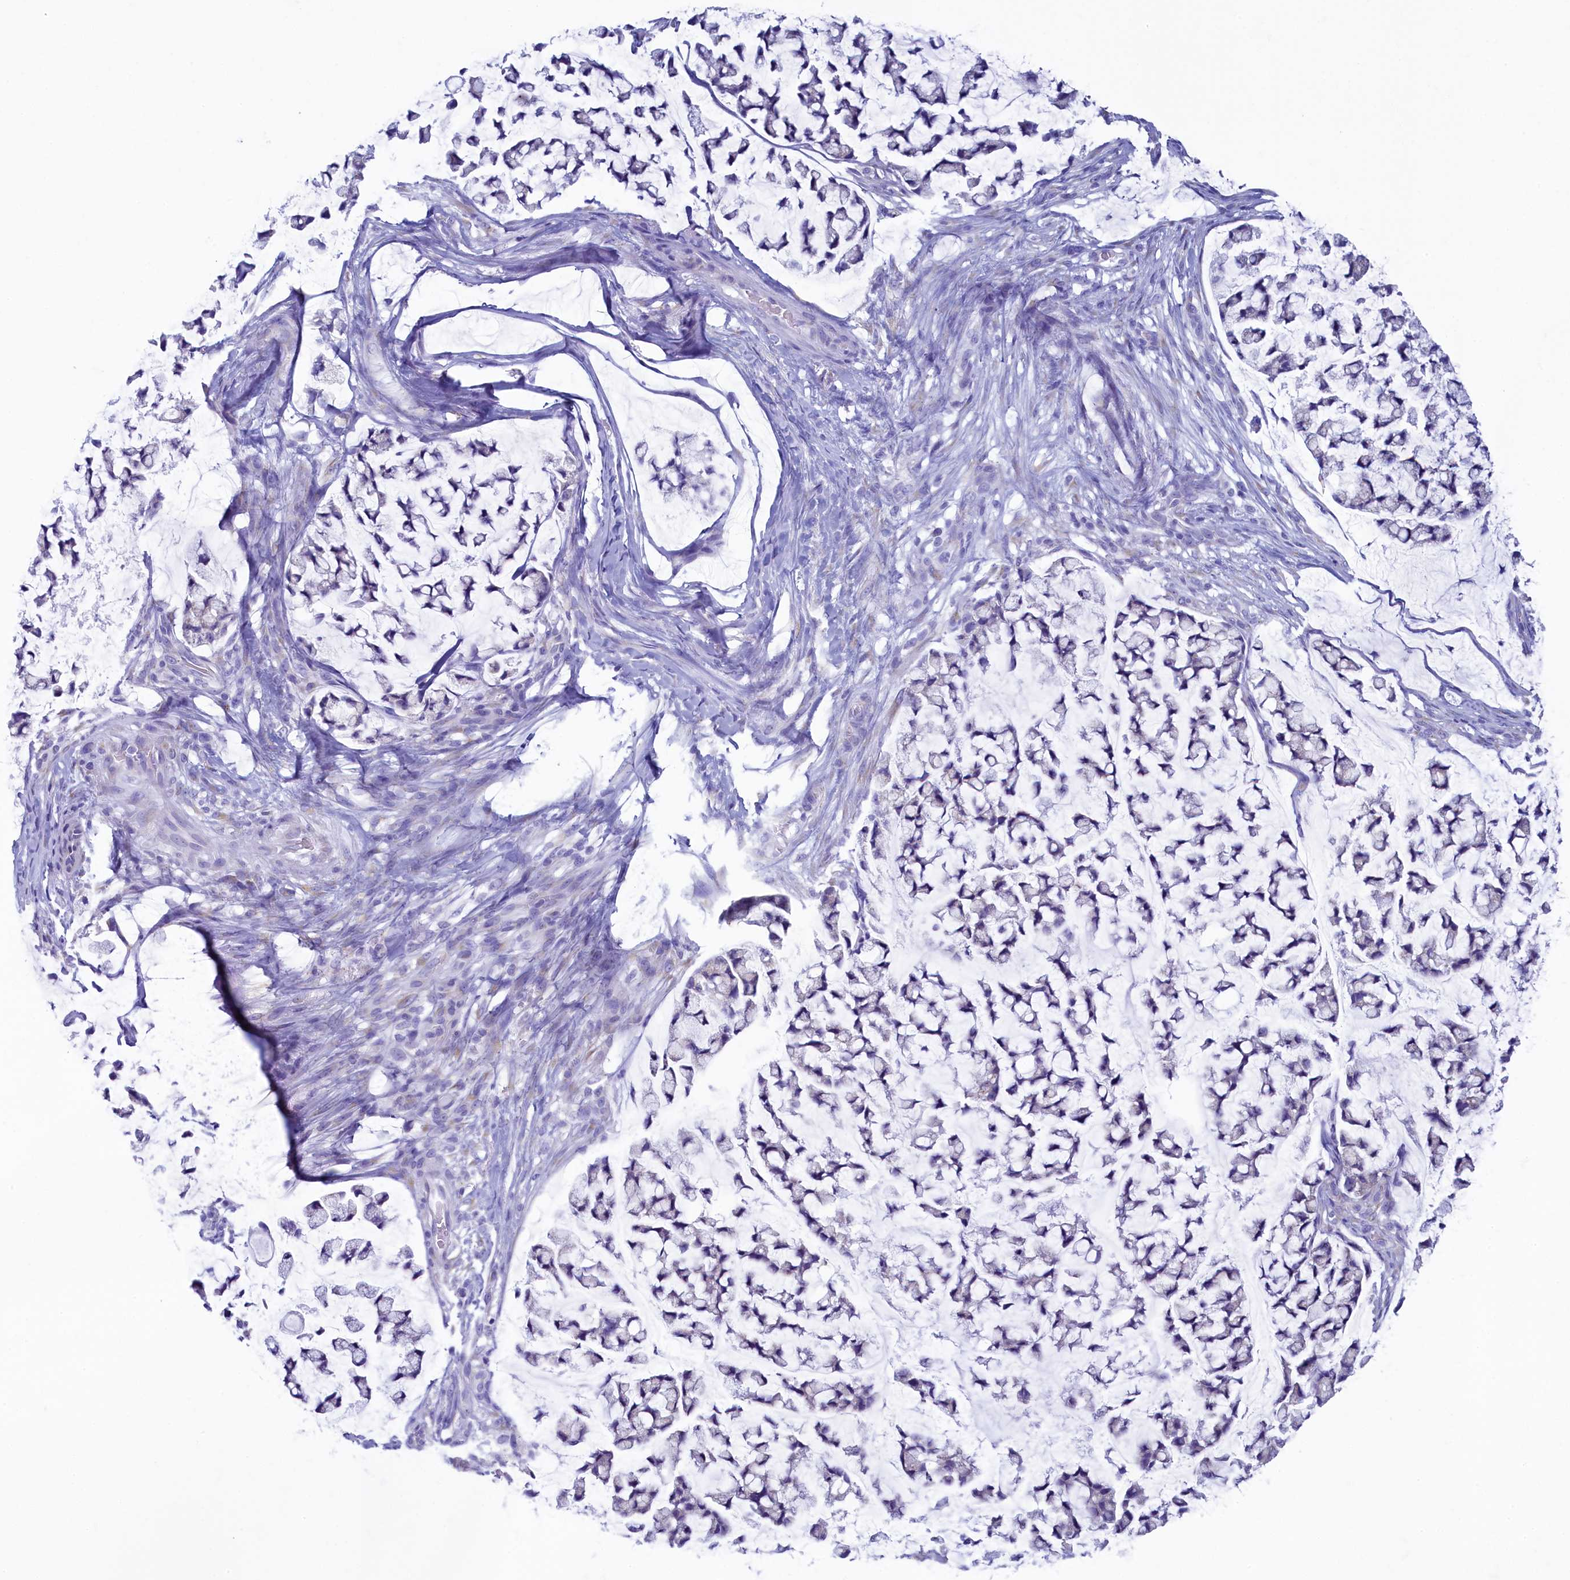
{"staining": {"intensity": "negative", "quantity": "none", "location": "none"}, "tissue": "stomach cancer", "cell_type": "Tumor cells", "image_type": "cancer", "snomed": [{"axis": "morphology", "description": "Adenocarcinoma, NOS"}, {"axis": "topography", "description": "Stomach, lower"}], "caption": "Immunohistochemistry micrograph of human adenocarcinoma (stomach) stained for a protein (brown), which shows no positivity in tumor cells. (DAB immunohistochemistry (IHC) visualized using brightfield microscopy, high magnification).", "gene": "SKA3", "patient": {"sex": "male", "age": 67}}